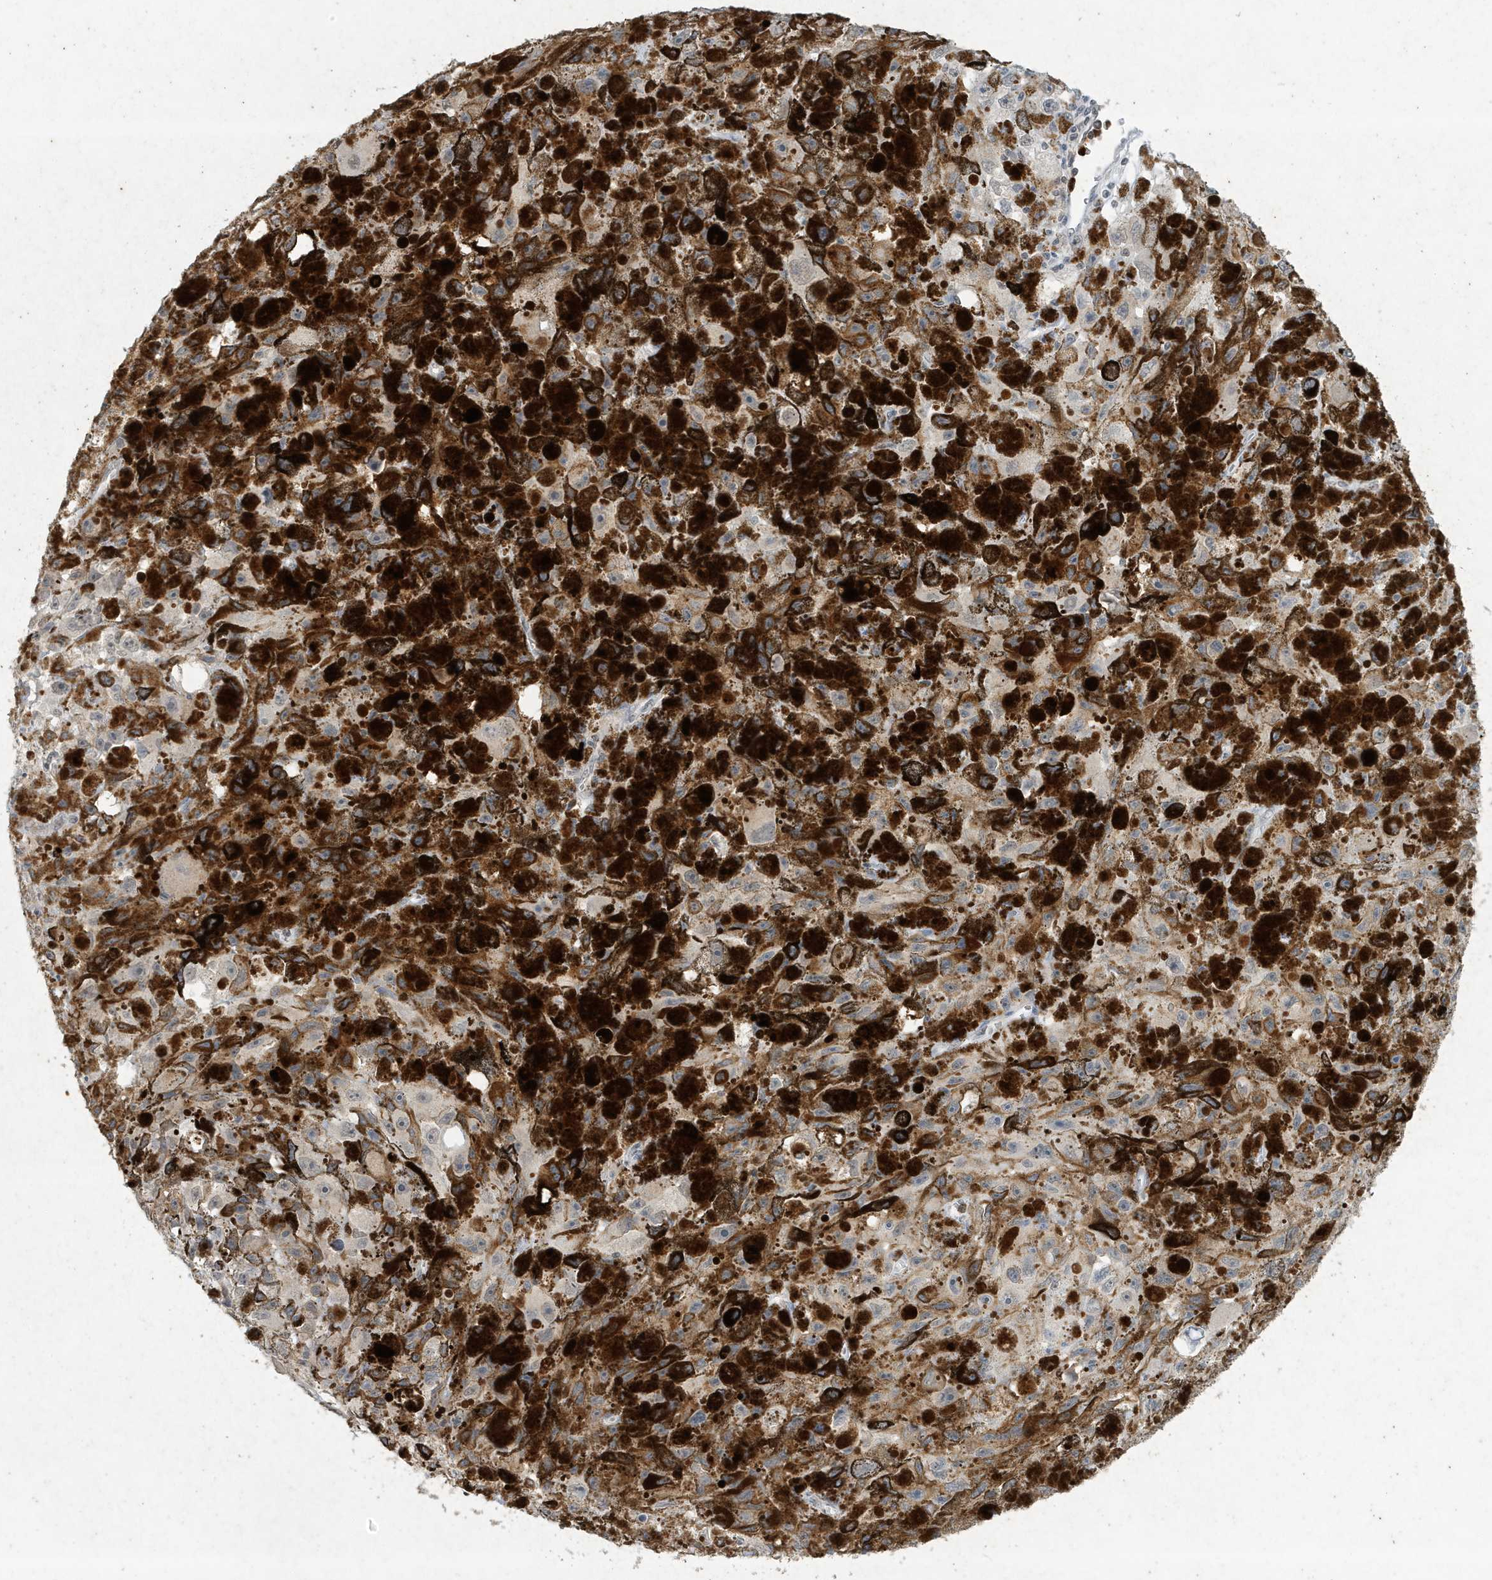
{"staining": {"intensity": "negative", "quantity": "none", "location": "none"}, "tissue": "melanoma", "cell_type": "Tumor cells", "image_type": "cancer", "snomed": [{"axis": "morphology", "description": "Malignant melanoma, NOS"}, {"axis": "topography", "description": "Skin"}], "caption": "This is an IHC photomicrograph of human melanoma. There is no staining in tumor cells.", "gene": "DEFA1", "patient": {"sex": "female", "age": 104}}